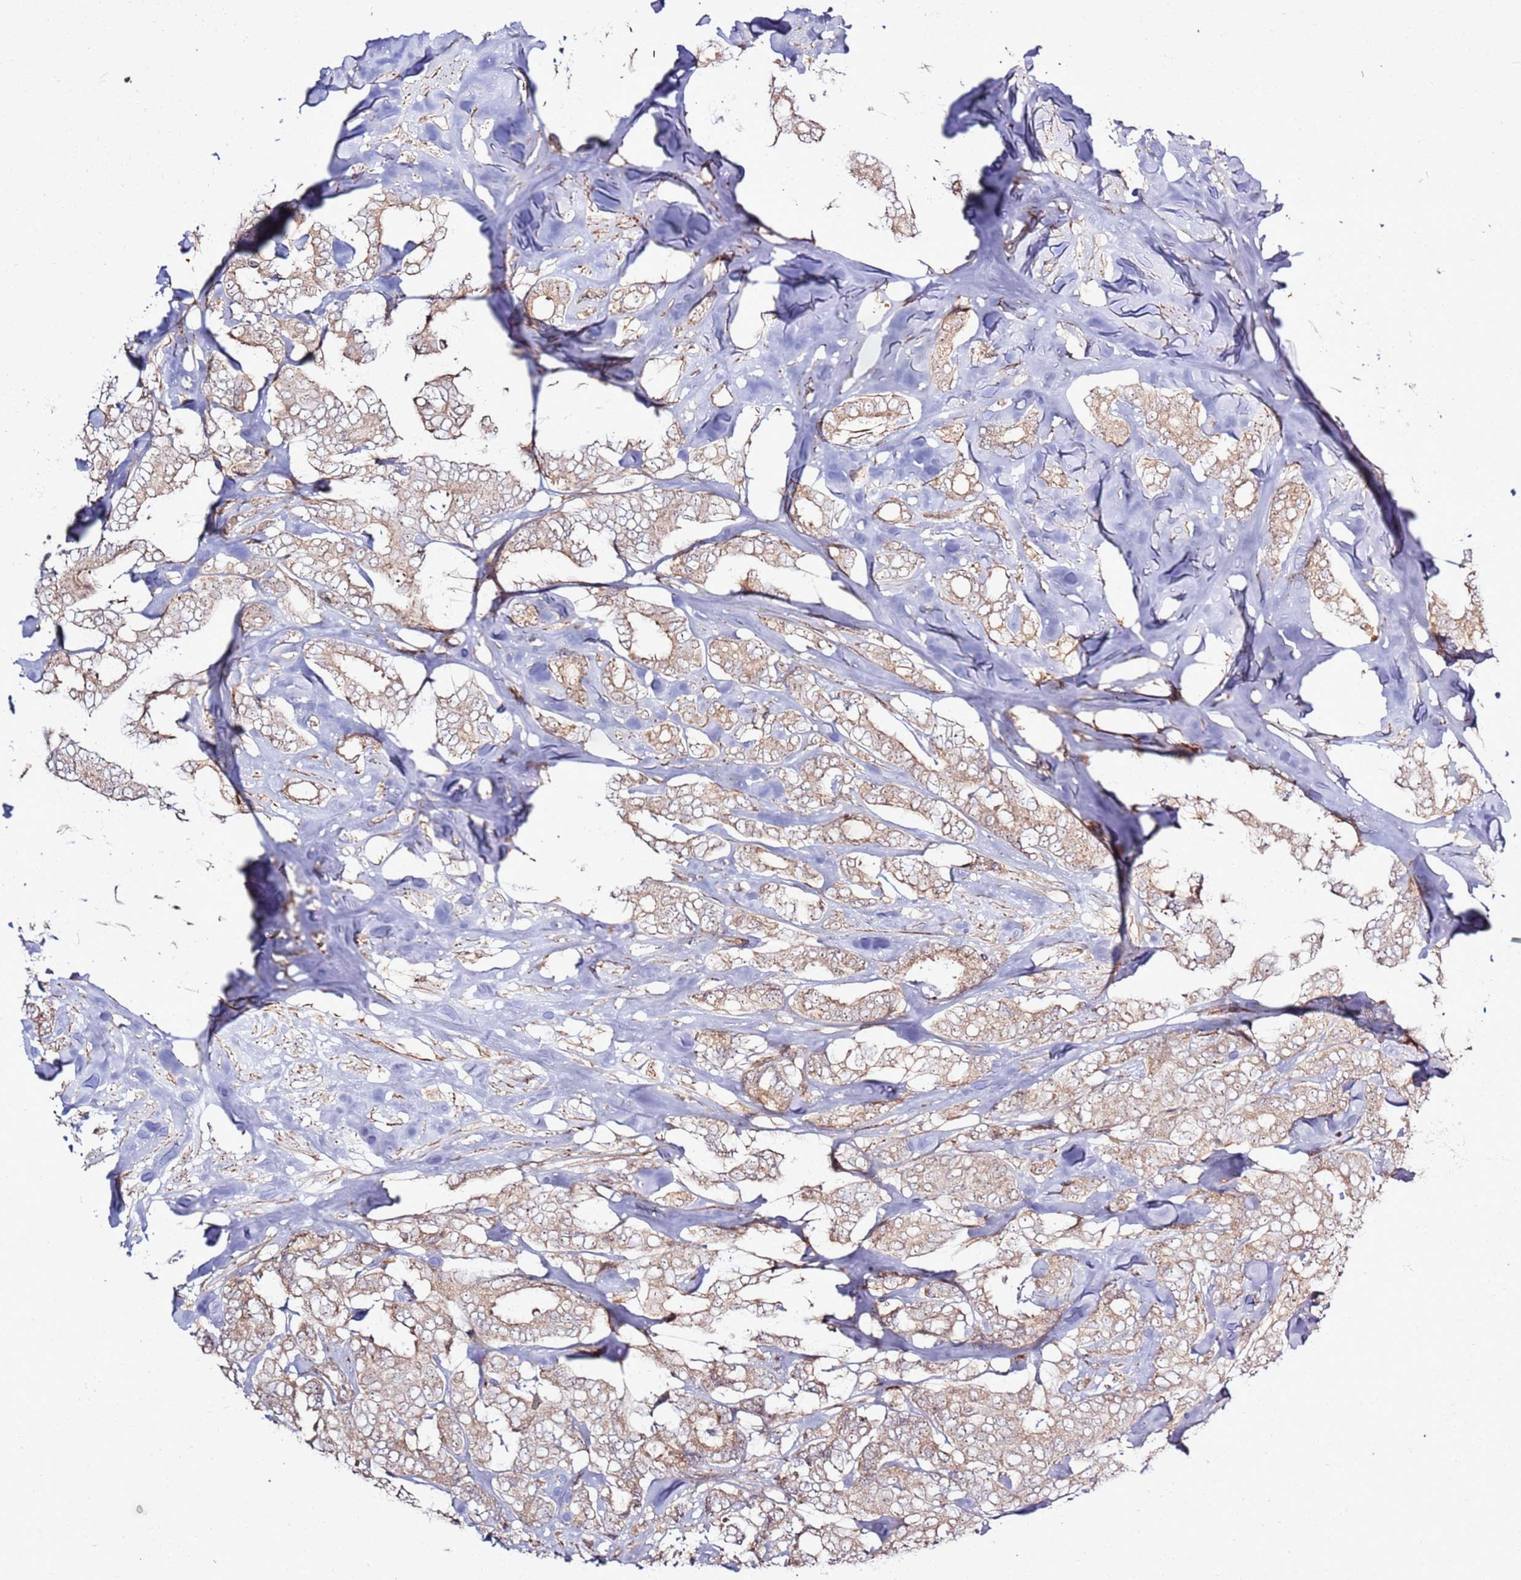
{"staining": {"intensity": "moderate", "quantity": ">75%", "location": "cytoplasmic/membranous,nuclear"}, "tissue": "breast cancer", "cell_type": "Tumor cells", "image_type": "cancer", "snomed": [{"axis": "morphology", "description": "Duct carcinoma"}, {"axis": "topography", "description": "Breast"}], "caption": "Moderate cytoplasmic/membranous and nuclear protein staining is seen in about >75% of tumor cells in breast infiltrating ductal carcinoma.", "gene": "CNPY1", "patient": {"sex": "female", "age": 87}}